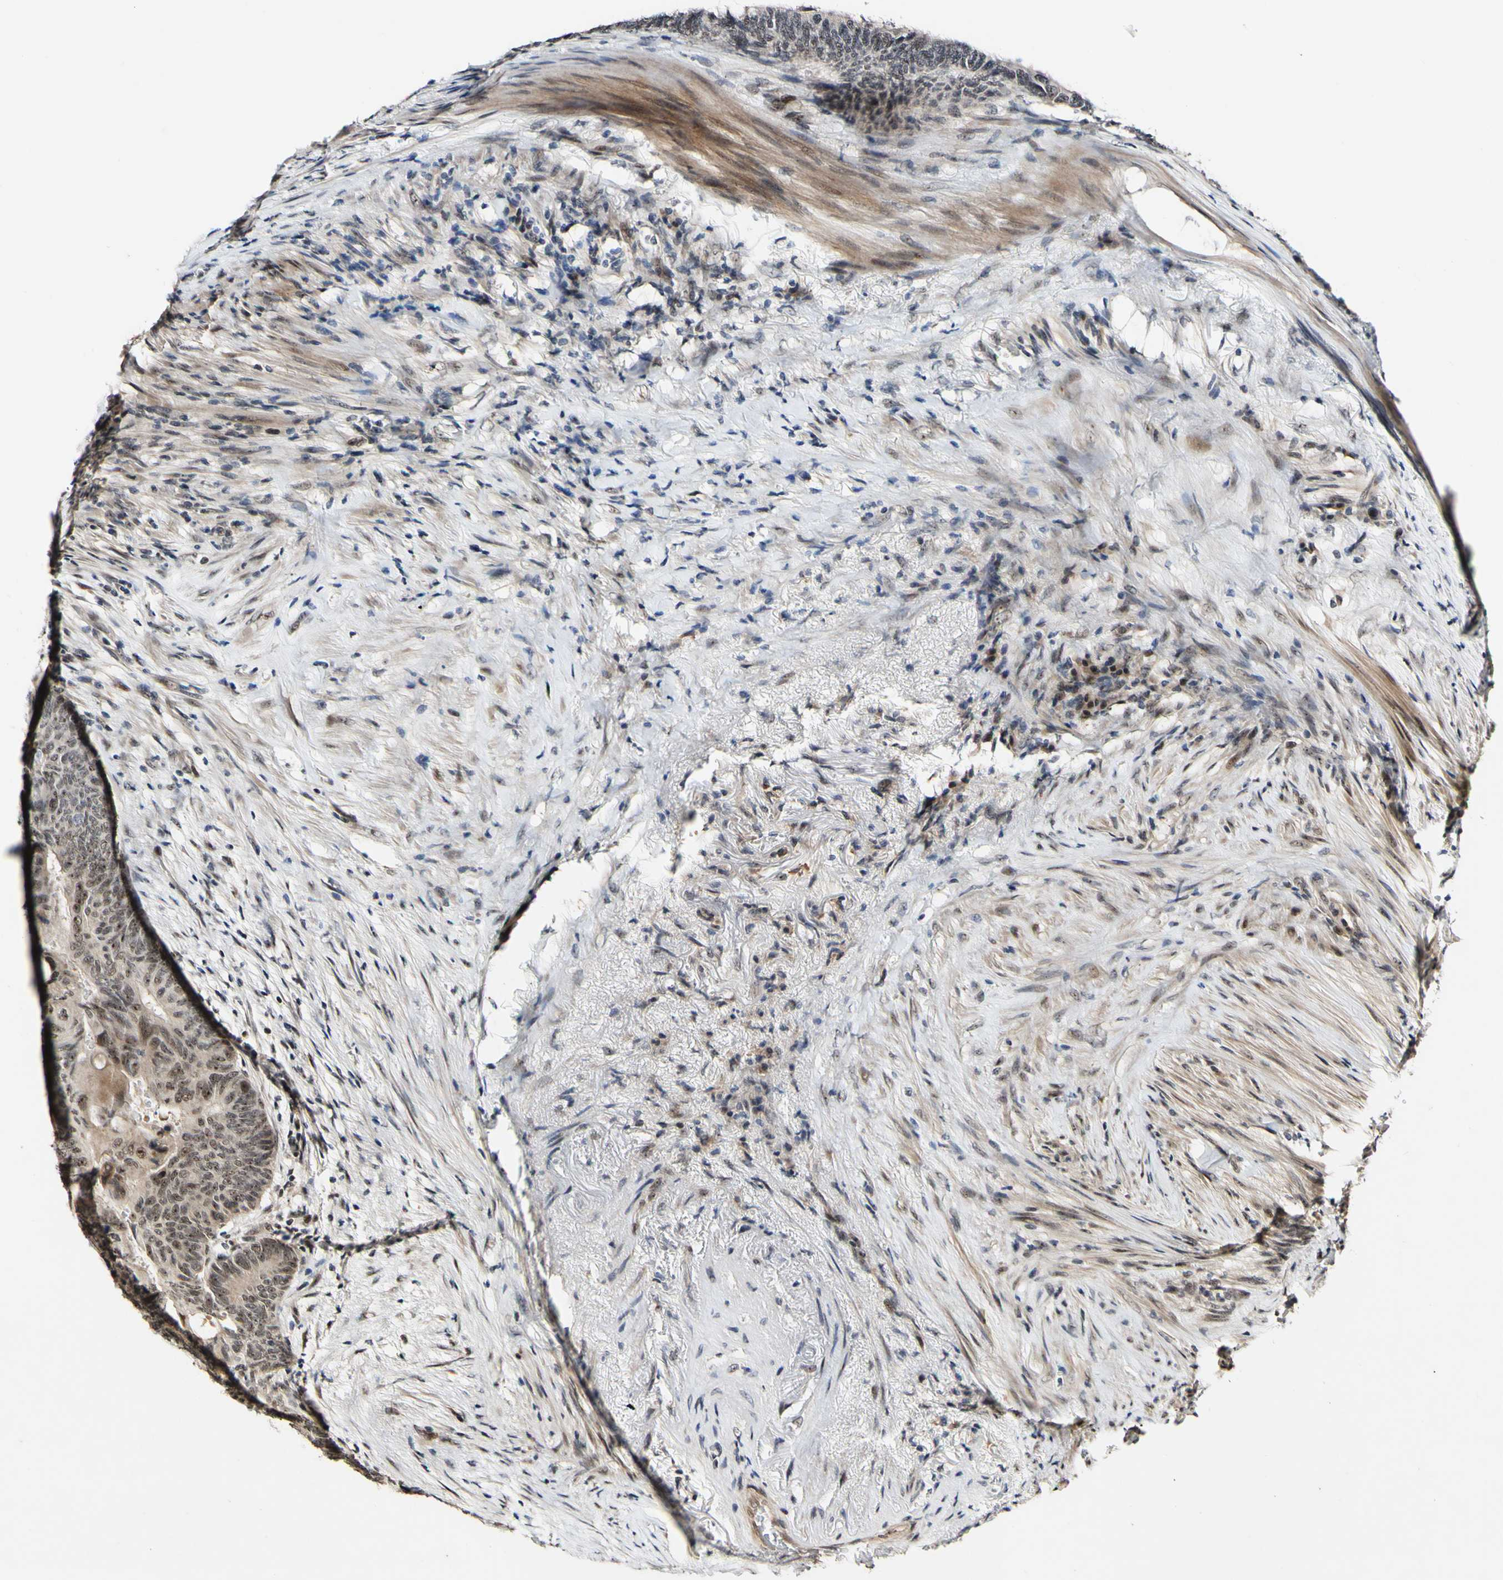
{"staining": {"intensity": "moderate", "quantity": "25%-75%", "location": "nuclear"}, "tissue": "colorectal cancer", "cell_type": "Tumor cells", "image_type": "cancer", "snomed": [{"axis": "morphology", "description": "Normal tissue, NOS"}, {"axis": "morphology", "description": "Adenocarcinoma, NOS"}, {"axis": "topography", "description": "Rectum"}, {"axis": "topography", "description": "Peripheral nerve tissue"}], "caption": "IHC micrograph of colorectal adenocarcinoma stained for a protein (brown), which demonstrates medium levels of moderate nuclear expression in approximately 25%-75% of tumor cells.", "gene": "POLR2F", "patient": {"sex": "male", "age": 92}}